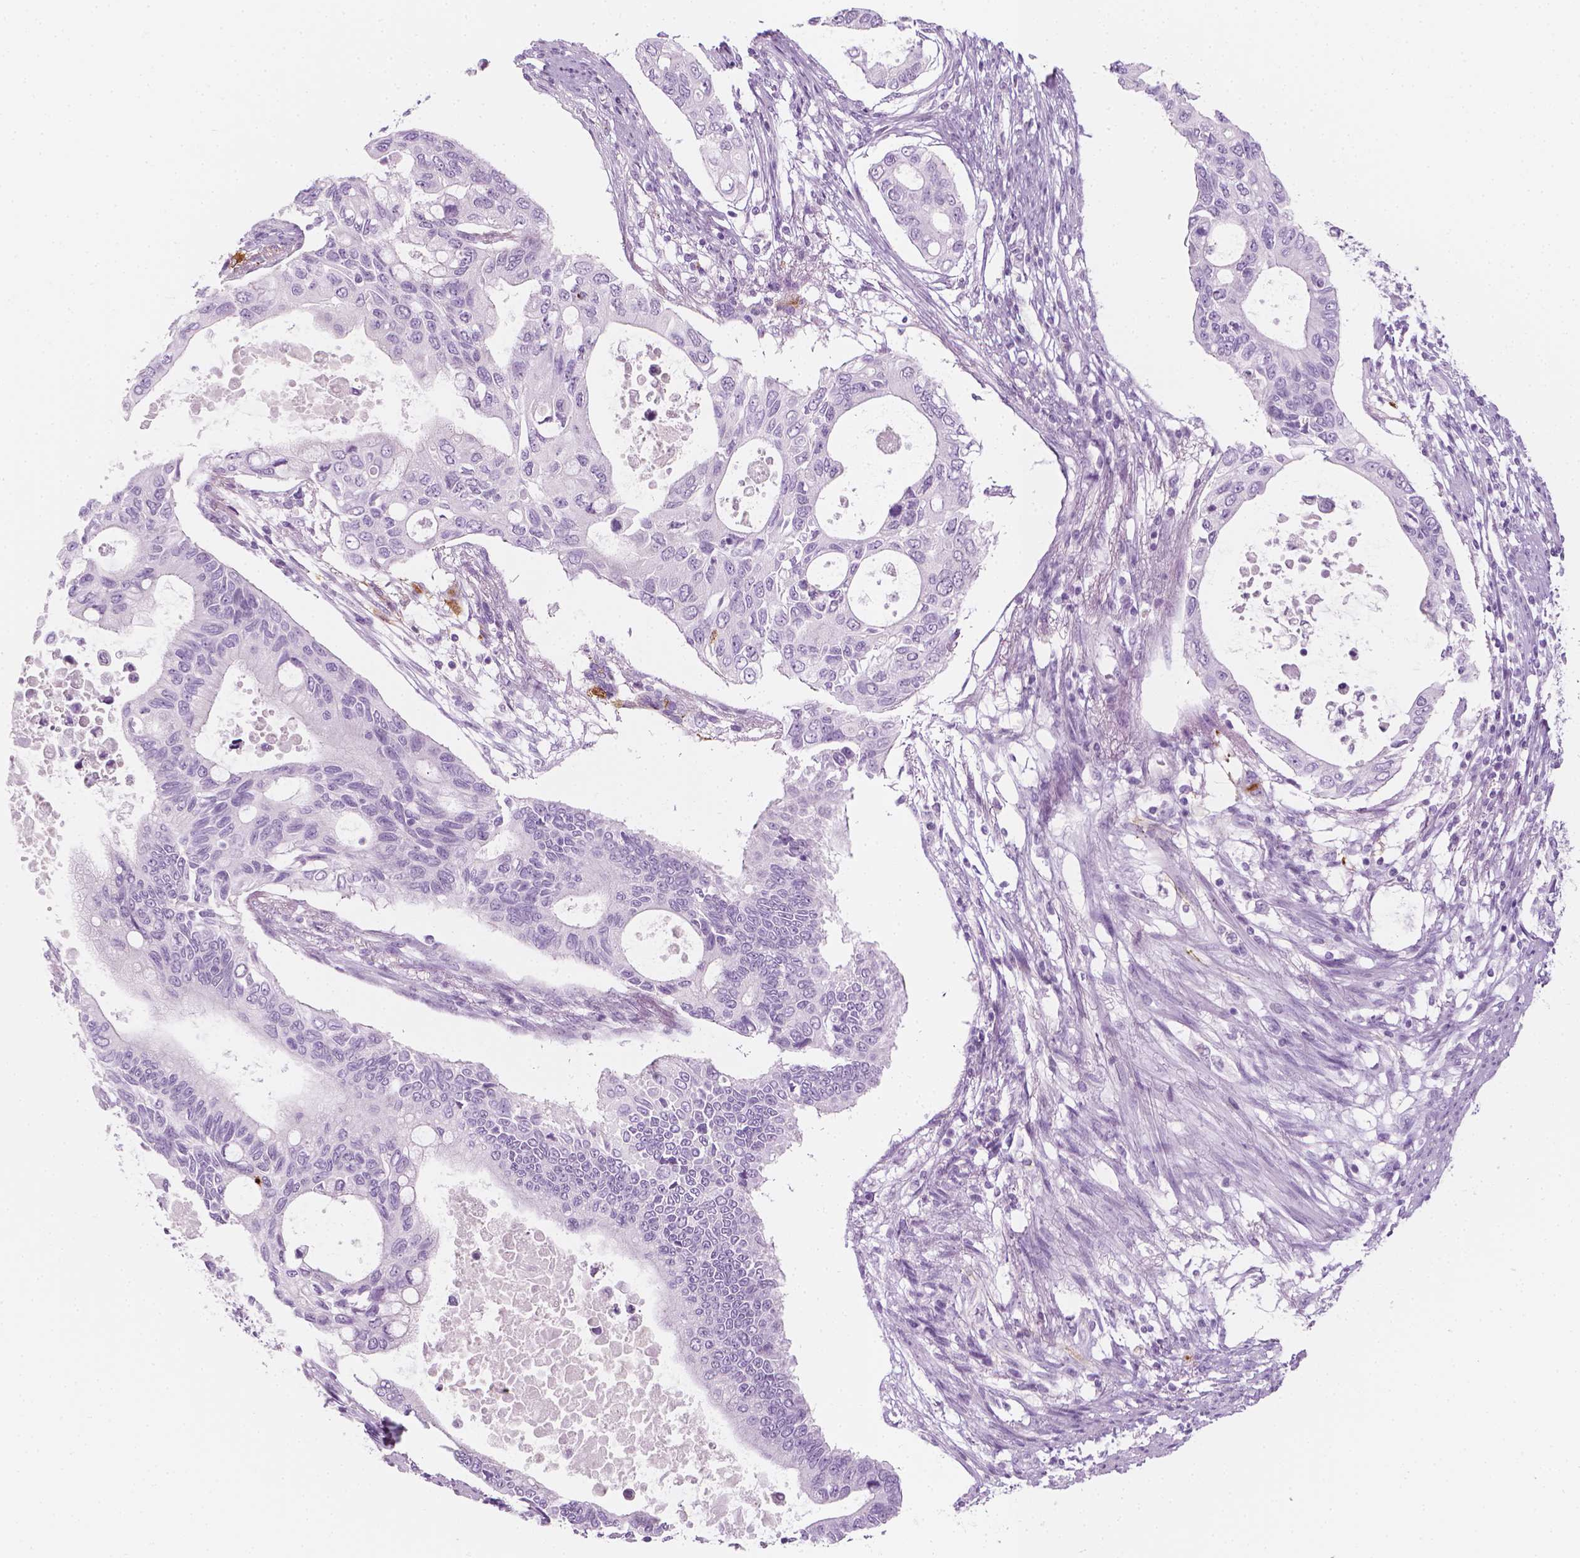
{"staining": {"intensity": "negative", "quantity": "none", "location": "none"}, "tissue": "pancreatic cancer", "cell_type": "Tumor cells", "image_type": "cancer", "snomed": [{"axis": "morphology", "description": "Adenocarcinoma, NOS"}, {"axis": "topography", "description": "Pancreas"}], "caption": "A micrograph of pancreatic cancer (adenocarcinoma) stained for a protein reveals no brown staining in tumor cells. (DAB immunohistochemistry (IHC) with hematoxylin counter stain).", "gene": "SCG3", "patient": {"sex": "female", "age": 63}}